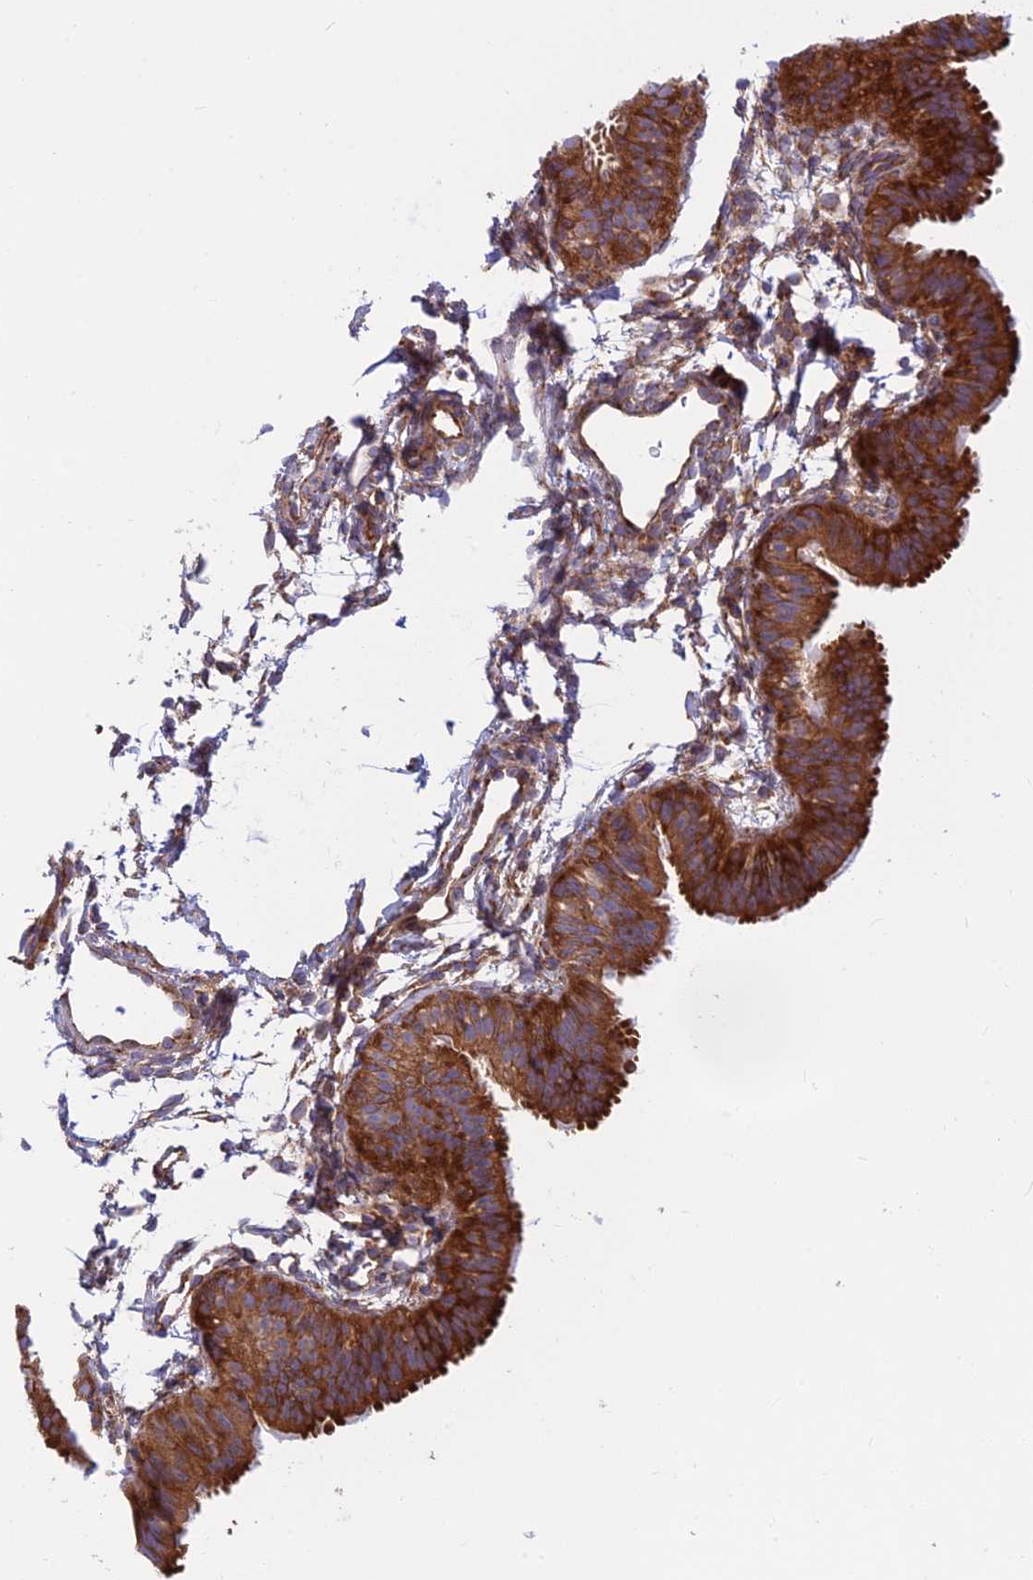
{"staining": {"intensity": "strong", "quantity": ">75%", "location": "cytoplasmic/membranous"}, "tissue": "fallopian tube", "cell_type": "Glandular cells", "image_type": "normal", "snomed": [{"axis": "morphology", "description": "Normal tissue, NOS"}, {"axis": "topography", "description": "Fallopian tube"}], "caption": "High-power microscopy captured an immunohistochemistry histopathology image of benign fallopian tube, revealing strong cytoplasmic/membranous expression in about >75% of glandular cells.", "gene": "RPL17", "patient": {"sex": "female", "age": 35}}